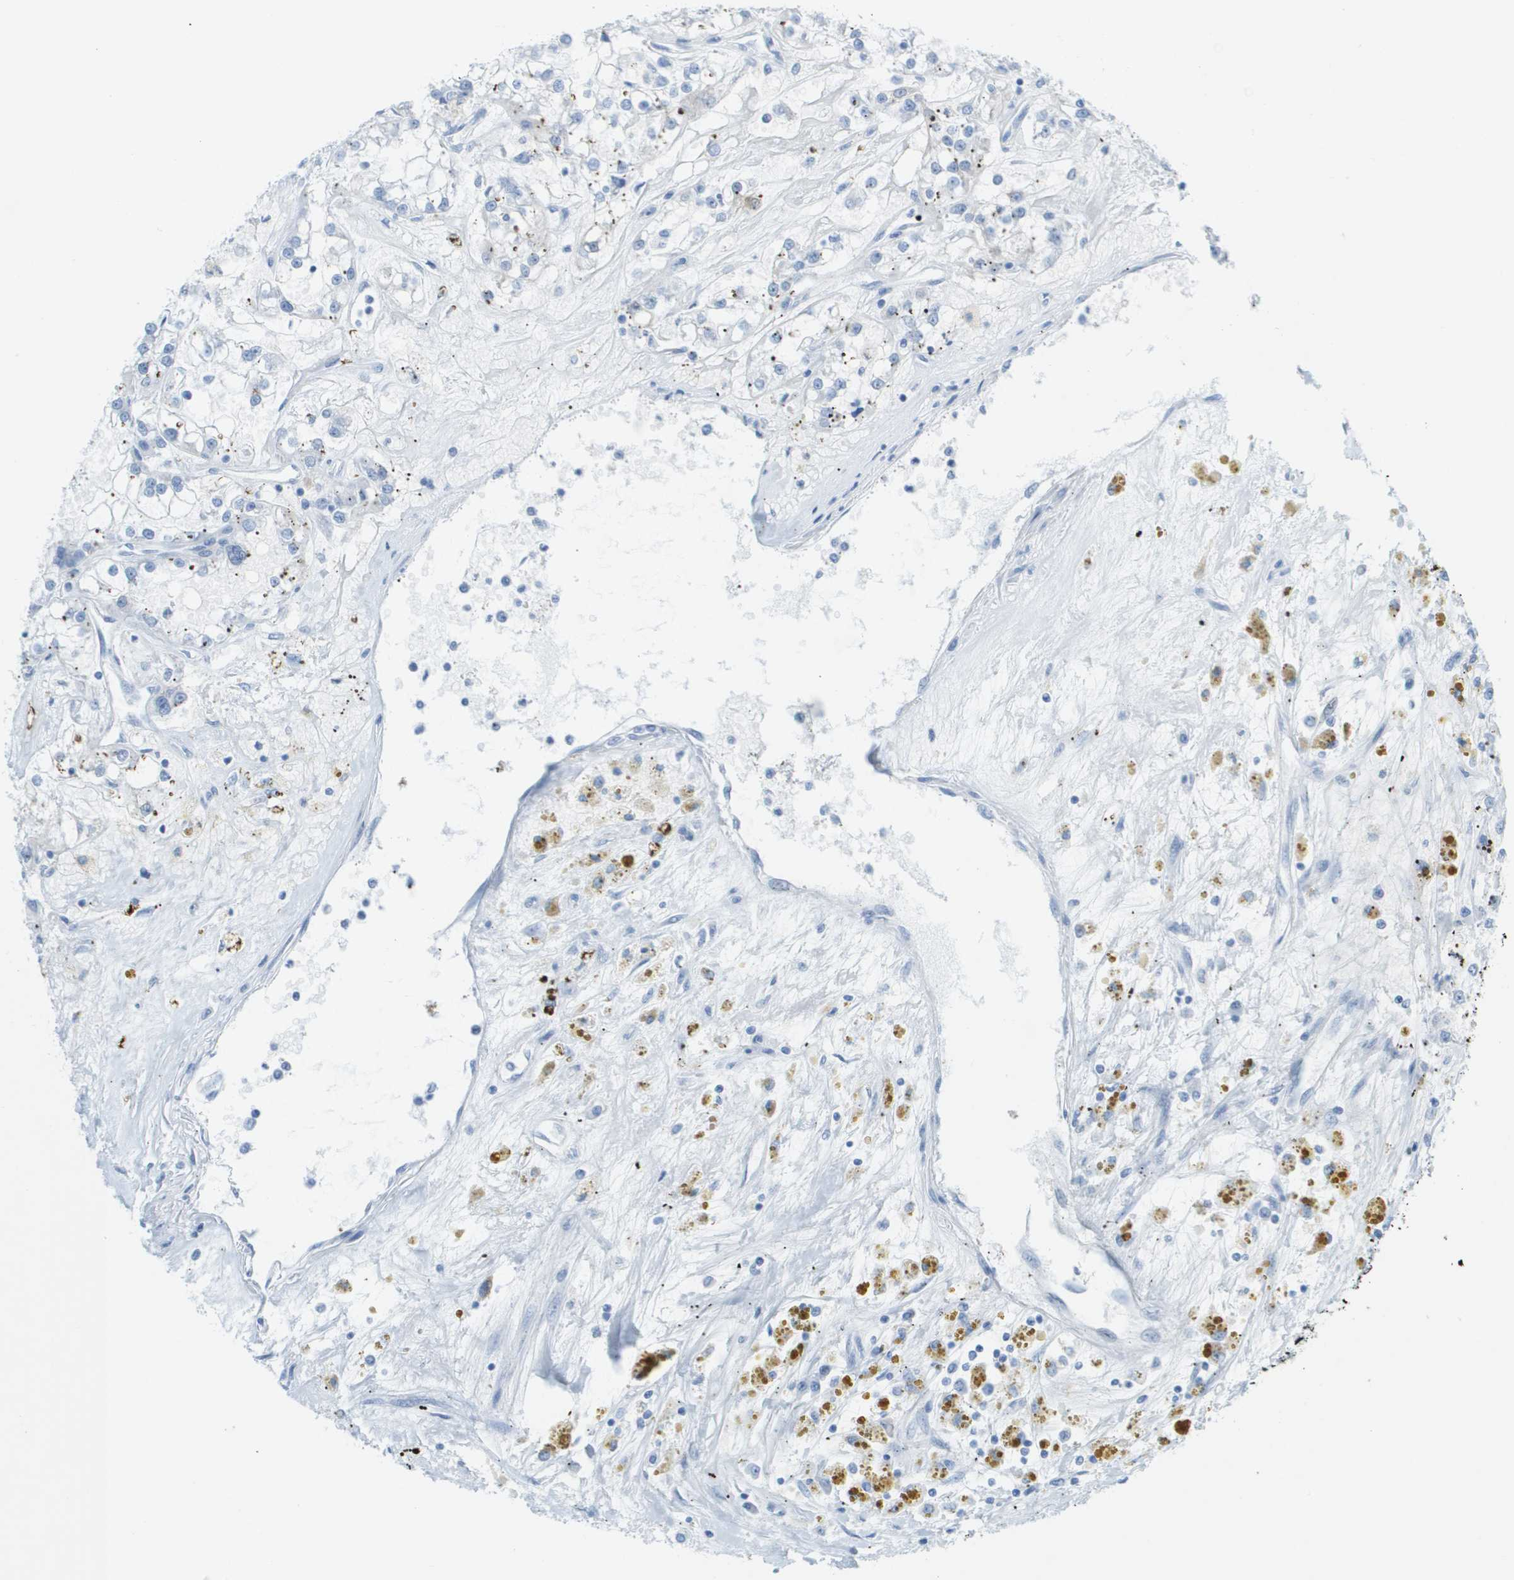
{"staining": {"intensity": "negative", "quantity": "none", "location": "none"}, "tissue": "renal cancer", "cell_type": "Tumor cells", "image_type": "cancer", "snomed": [{"axis": "morphology", "description": "Adenocarcinoma, NOS"}, {"axis": "topography", "description": "Kidney"}], "caption": "Renal adenocarcinoma was stained to show a protein in brown. There is no significant staining in tumor cells. Nuclei are stained in blue.", "gene": "CUL9", "patient": {"sex": "female", "age": 52}}